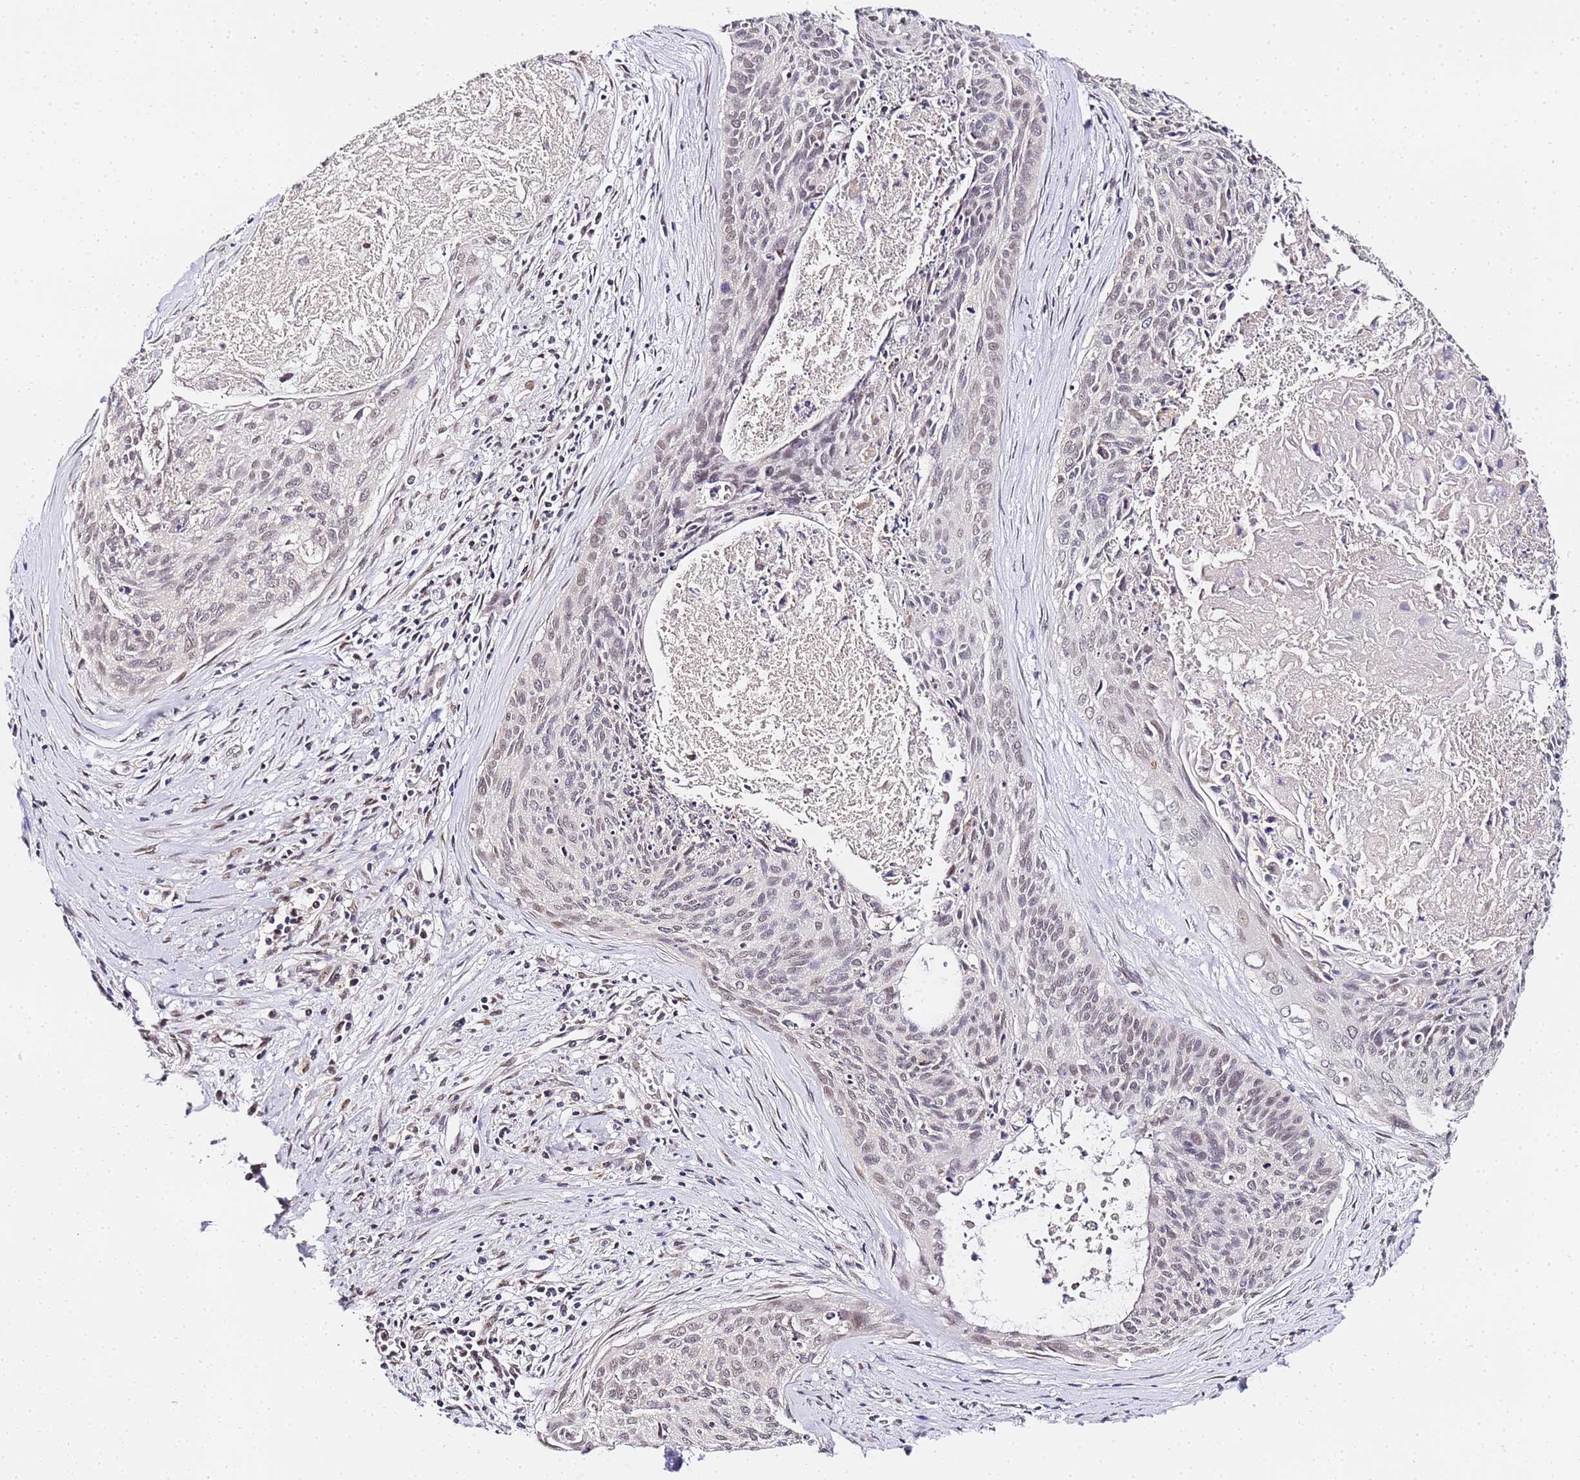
{"staining": {"intensity": "weak", "quantity": "25%-75%", "location": "nuclear"}, "tissue": "cervical cancer", "cell_type": "Tumor cells", "image_type": "cancer", "snomed": [{"axis": "morphology", "description": "Squamous cell carcinoma, NOS"}, {"axis": "topography", "description": "Cervix"}], "caption": "A brown stain highlights weak nuclear positivity of a protein in human cervical cancer (squamous cell carcinoma) tumor cells.", "gene": "LSM3", "patient": {"sex": "female", "age": 55}}